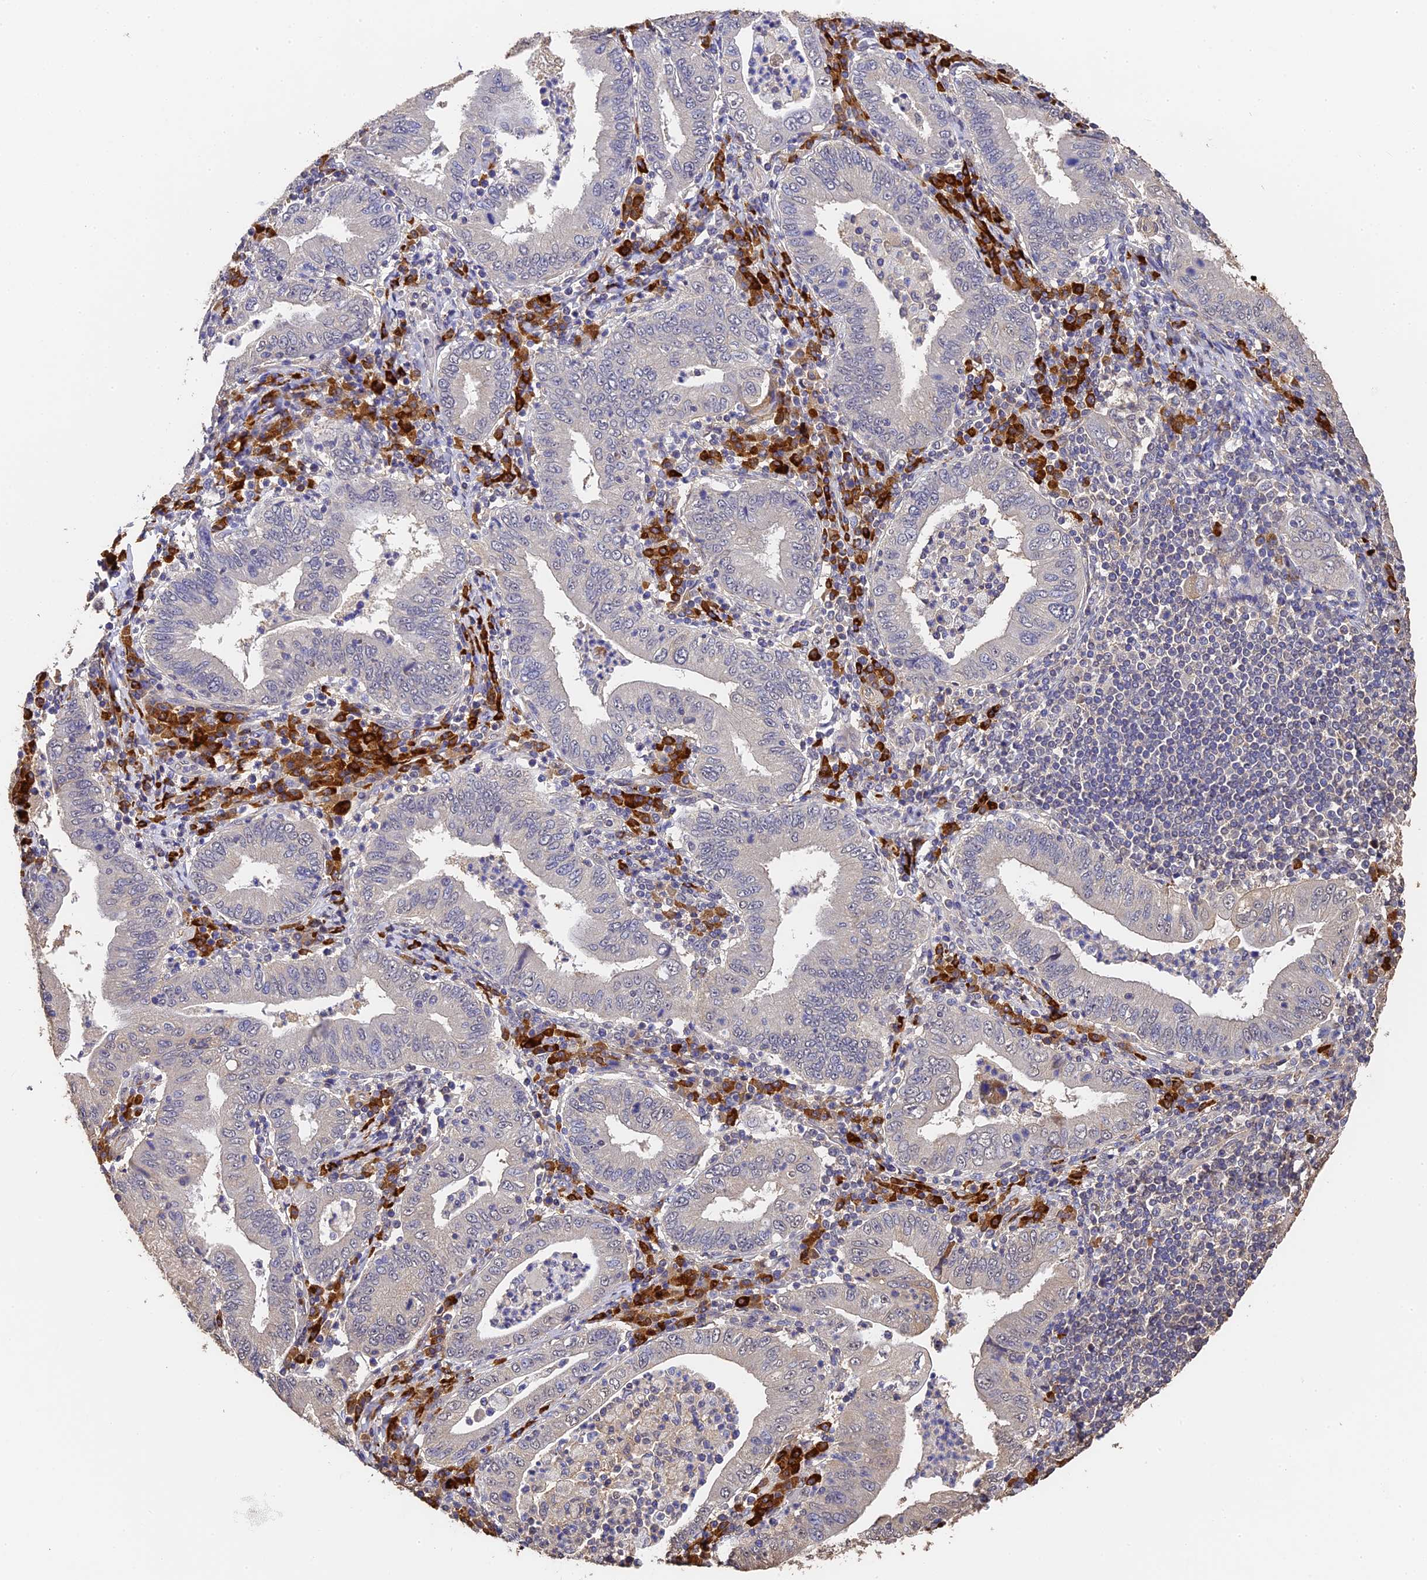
{"staining": {"intensity": "negative", "quantity": "none", "location": "none"}, "tissue": "stomach cancer", "cell_type": "Tumor cells", "image_type": "cancer", "snomed": [{"axis": "morphology", "description": "Normal tissue, NOS"}, {"axis": "morphology", "description": "Adenocarcinoma, NOS"}, {"axis": "topography", "description": "Esophagus"}, {"axis": "topography", "description": "Stomach, upper"}, {"axis": "topography", "description": "Peripheral nerve tissue"}], "caption": "Protein analysis of stomach cancer exhibits no significant staining in tumor cells.", "gene": "SLC11A1", "patient": {"sex": "male", "age": 62}}